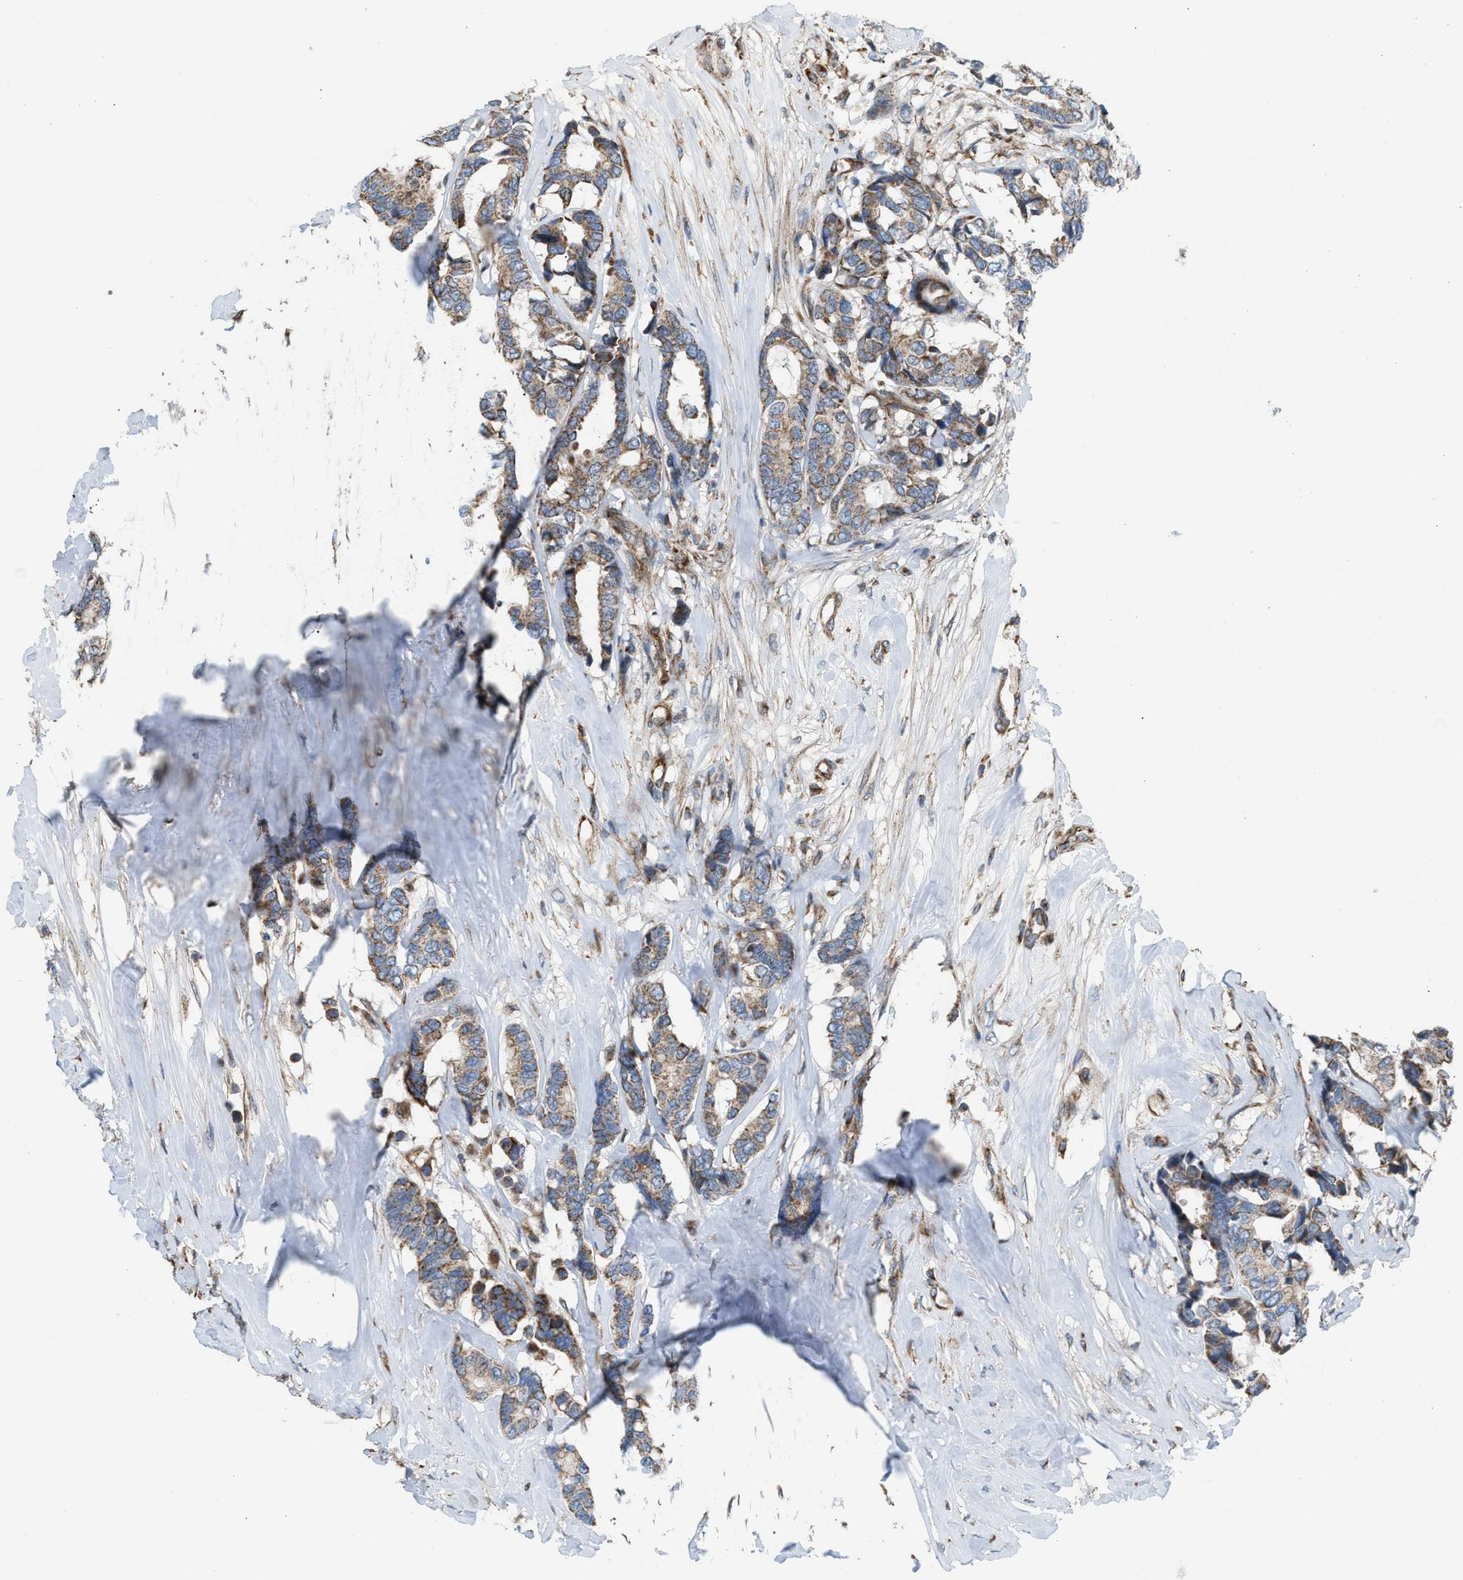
{"staining": {"intensity": "moderate", "quantity": ">75%", "location": "cytoplasmic/membranous"}, "tissue": "breast cancer", "cell_type": "Tumor cells", "image_type": "cancer", "snomed": [{"axis": "morphology", "description": "Duct carcinoma"}, {"axis": "topography", "description": "Breast"}], "caption": "Protein expression analysis of infiltrating ductal carcinoma (breast) shows moderate cytoplasmic/membranous expression in about >75% of tumor cells.", "gene": "SLC10A3", "patient": {"sex": "female", "age": 87}}